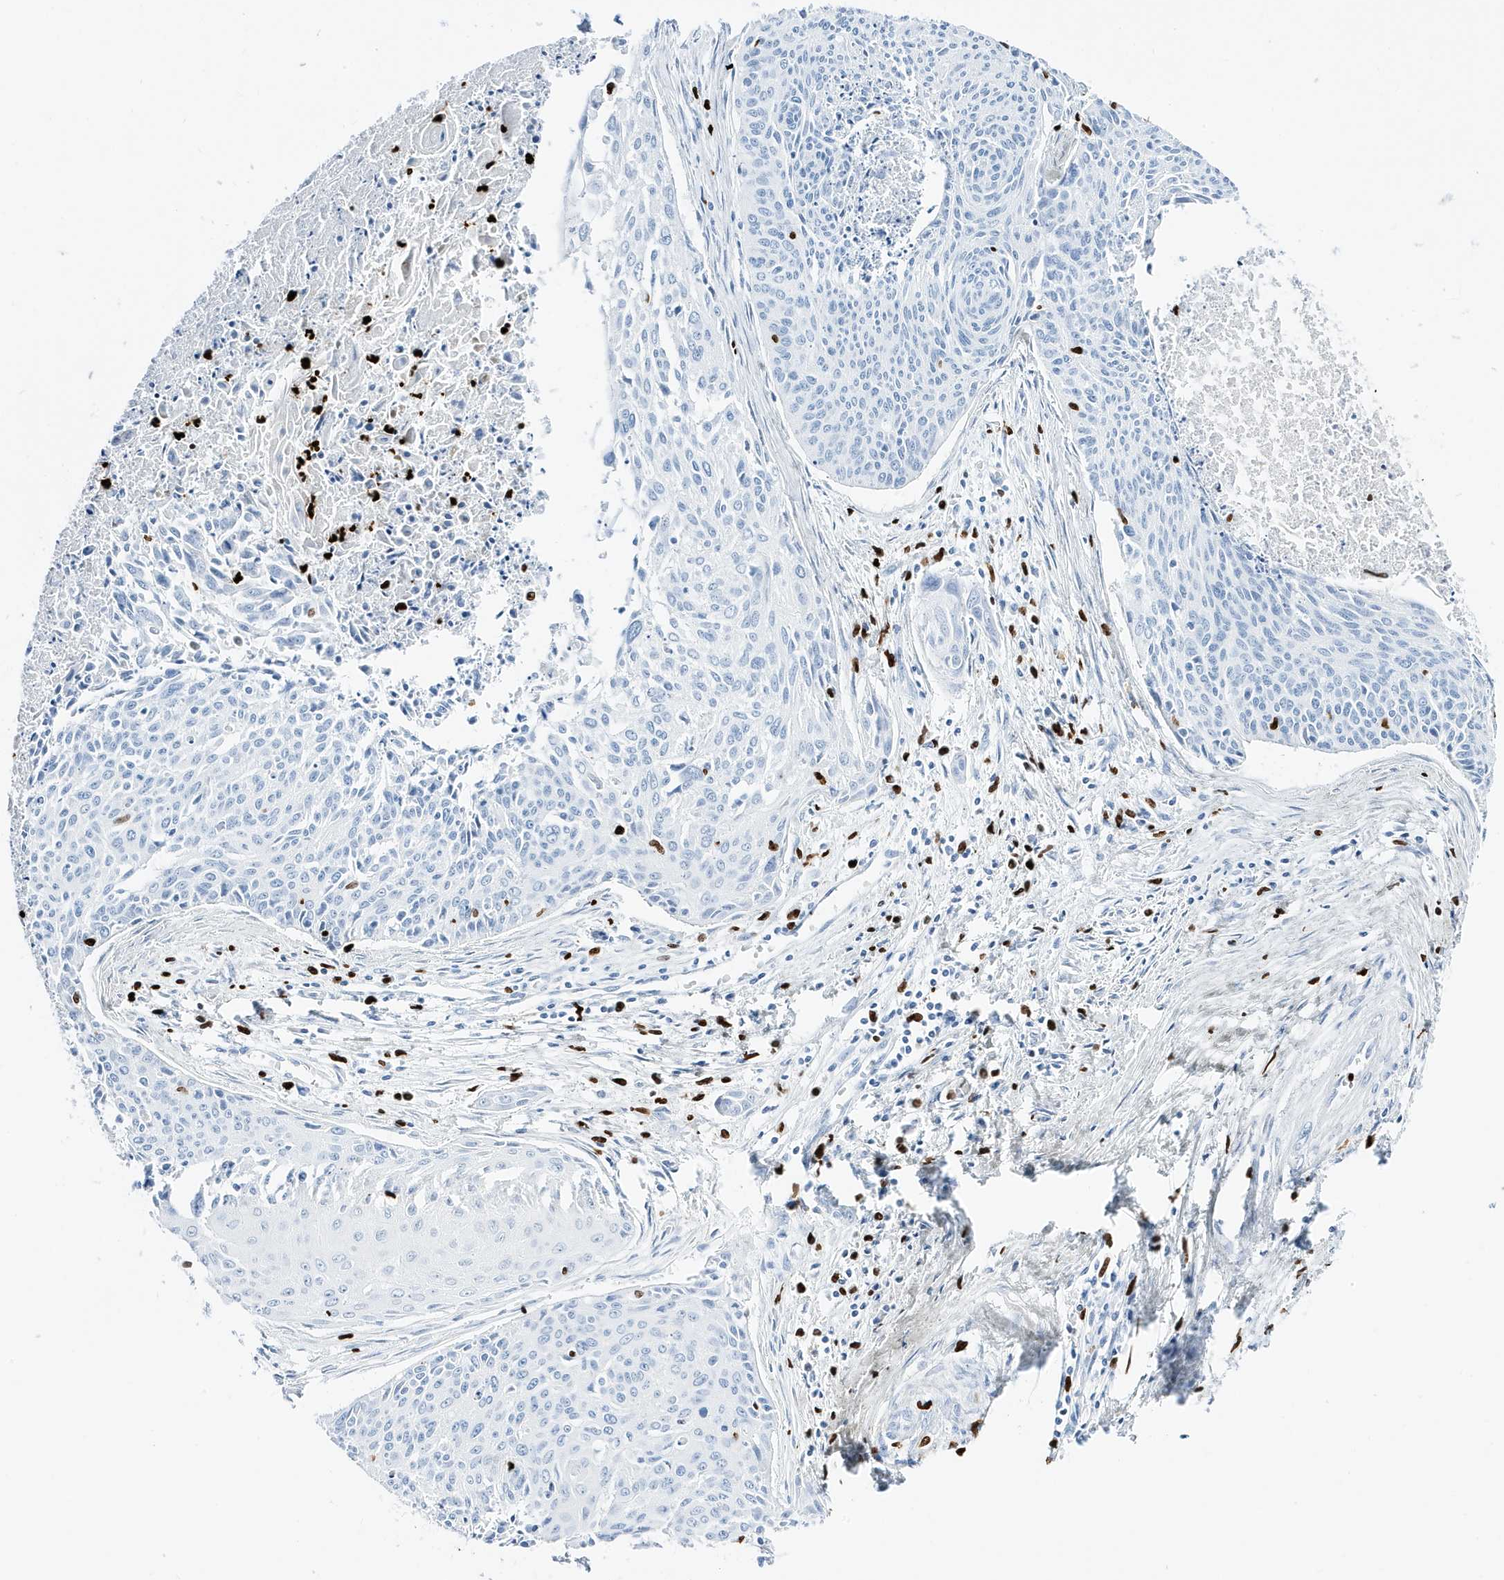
{"staining": {"intensity": "negative", "quantity": "none", "location": "none"}, "tissue": "cervical cancer", "cell_type": "Tumor cells", "image_type": "cancer", "snomed": [{"axis": "morphology", "description": "Squamous cell carcinoma, NOS"}, {"axis": "topography", "description": "Cervix"}], "caption": "Human cervical squamous cell carcinoma stained for a protein using immunohistochemistry (IHC) displays no staining in tumor cells.", "gene": "MNDA", "patient": {"sex": "female", "age": 55}}